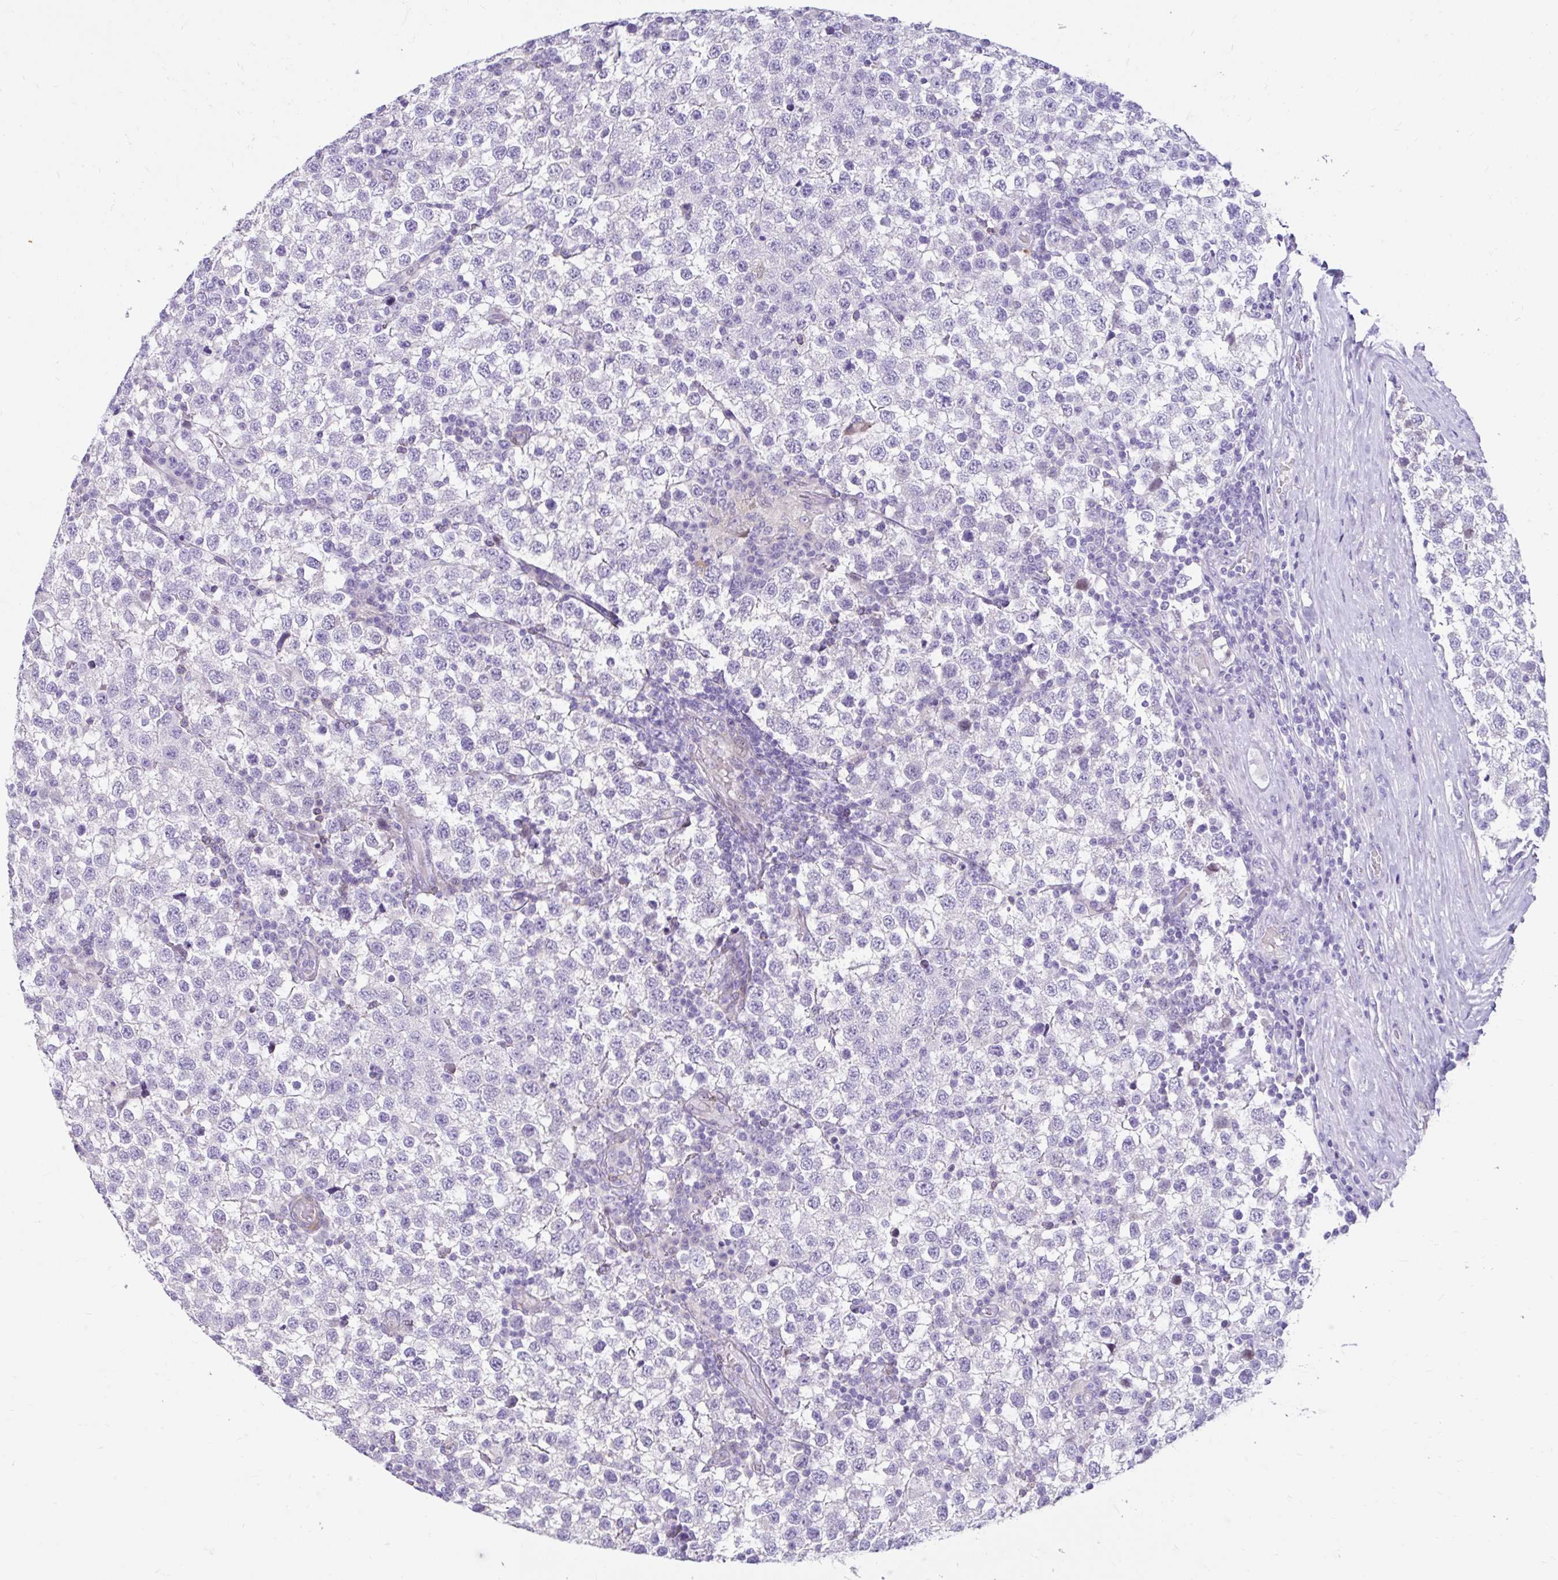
{"staining": {"intensity": "negative", "quantity": "none", "location": "none"}, "tissue": "testis cancer", "cell_type": "Tumor cells", "image_type": "cancer", "snomed": [{"axis": "morphology", "description": "Seminoma, NOS"}, {"axis": "topography", "description": "Testis"}], "caption": "High magnification brightfield microscopy of testis cancer stained with DAB (brown) and counterstained with hematoxylin (blue): tumor cells show no significant staining. (DAB (3,3'-diaminobenzidine) immunohistochemistry with hematoxylin counter stain).", "gene": "NHLH2", "patient": {"sex": "male", "age": 34}}